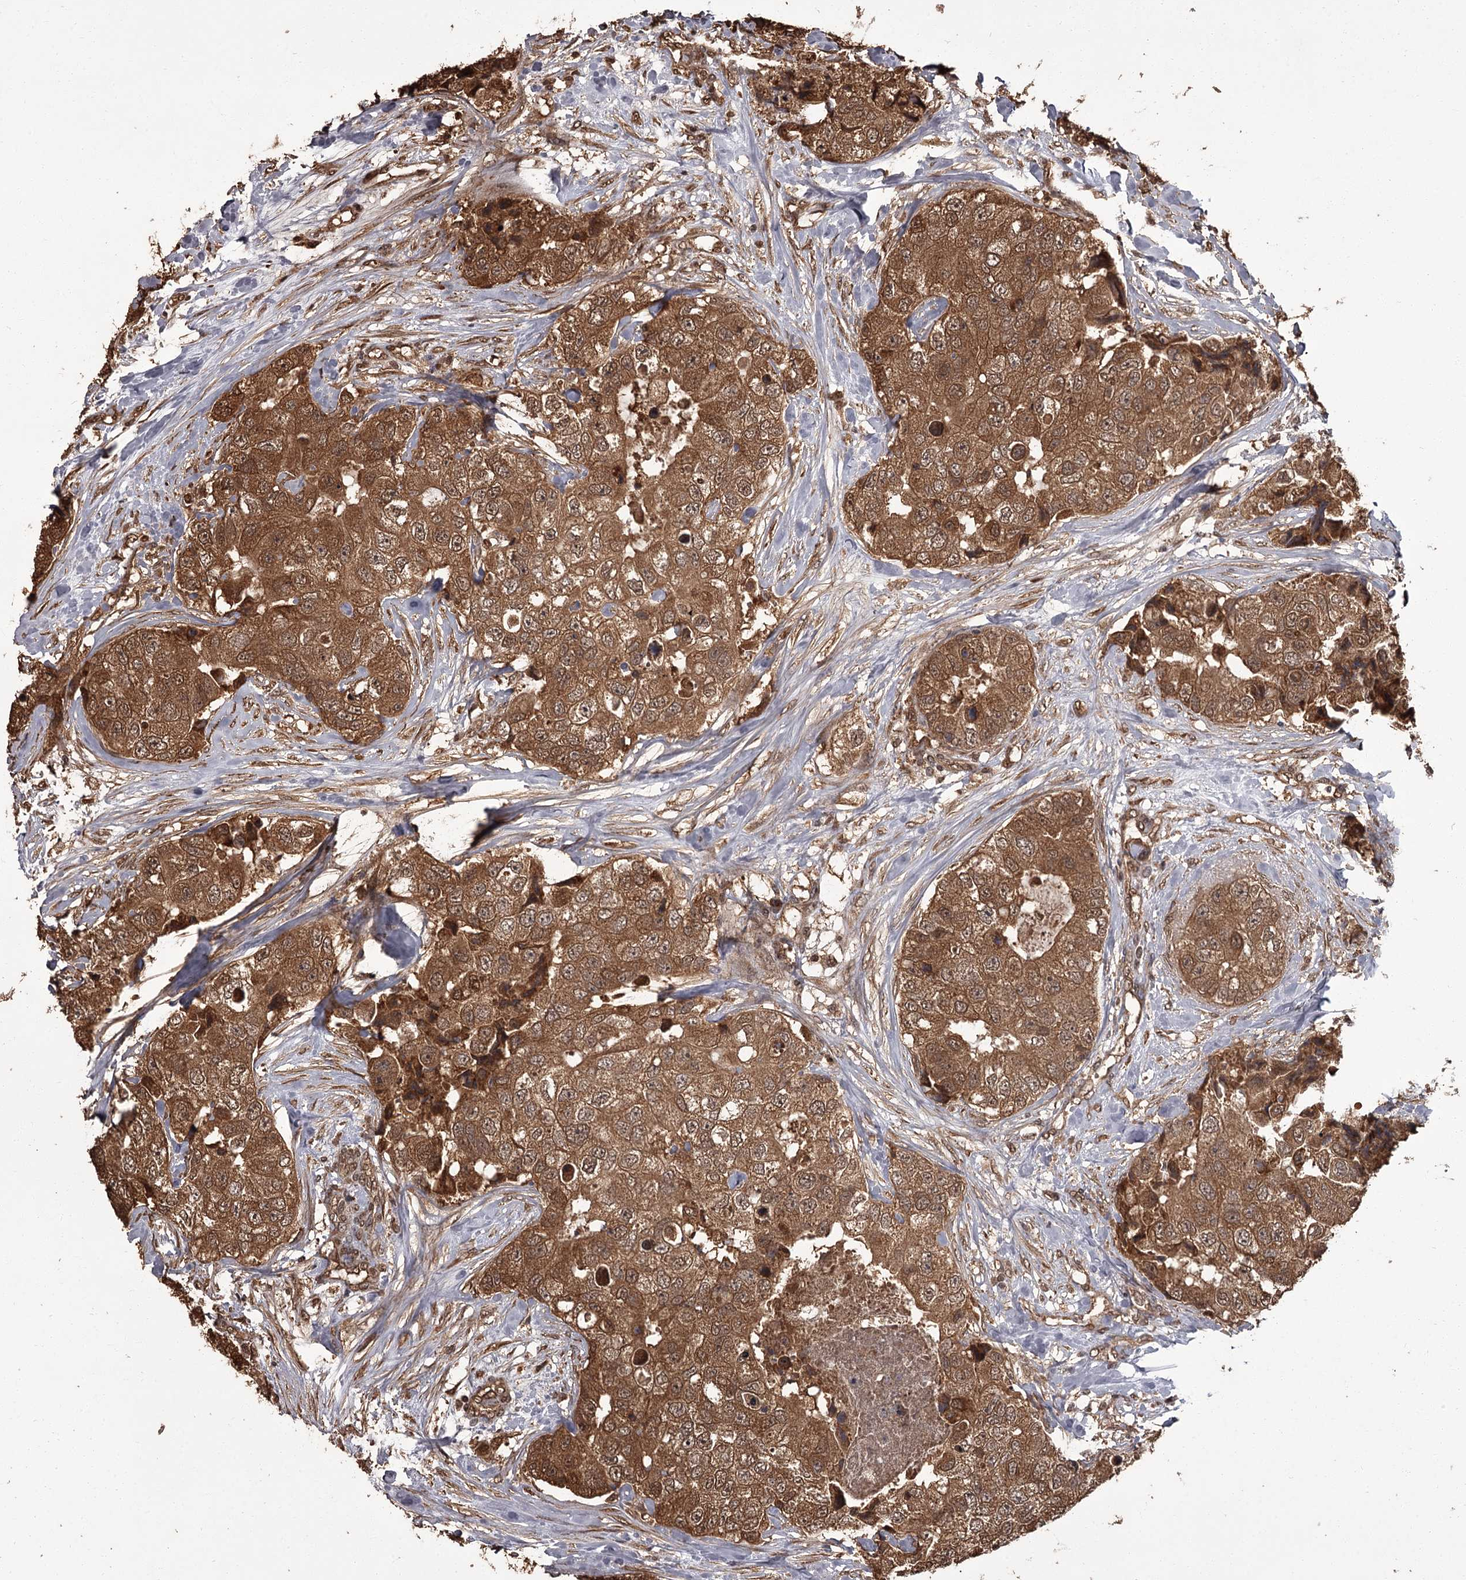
{"staining": {"intensity": "moderate", "quantity": ">75%", "location": "cytoplasmic/membranous,nuclear"}, "tissue": "breast cancer", "cell_type": "Tumor cells", "image_type": "cancer", "snomed": [{"axis": "morphology", "description": "Duct carcinoma"}, {"axis": "topography", "description": "Breast"}], "caption": "Immunohistochemistry staining of breast cancer, which displays medium levels of moderate cytoplasmic/membranous and nuclear staining in approximately >75% of tumor cells indicating moderate cytoplasmic/membranous and nuclear protein staining. The staining was performed using DAB (3,3'-diaminobenzidine) (brown) for protein detection and nuclei were counterstained in hematoxylin (blue).", "gene": "NPRL2", "patient": {"sex": "female", "age": 62}}